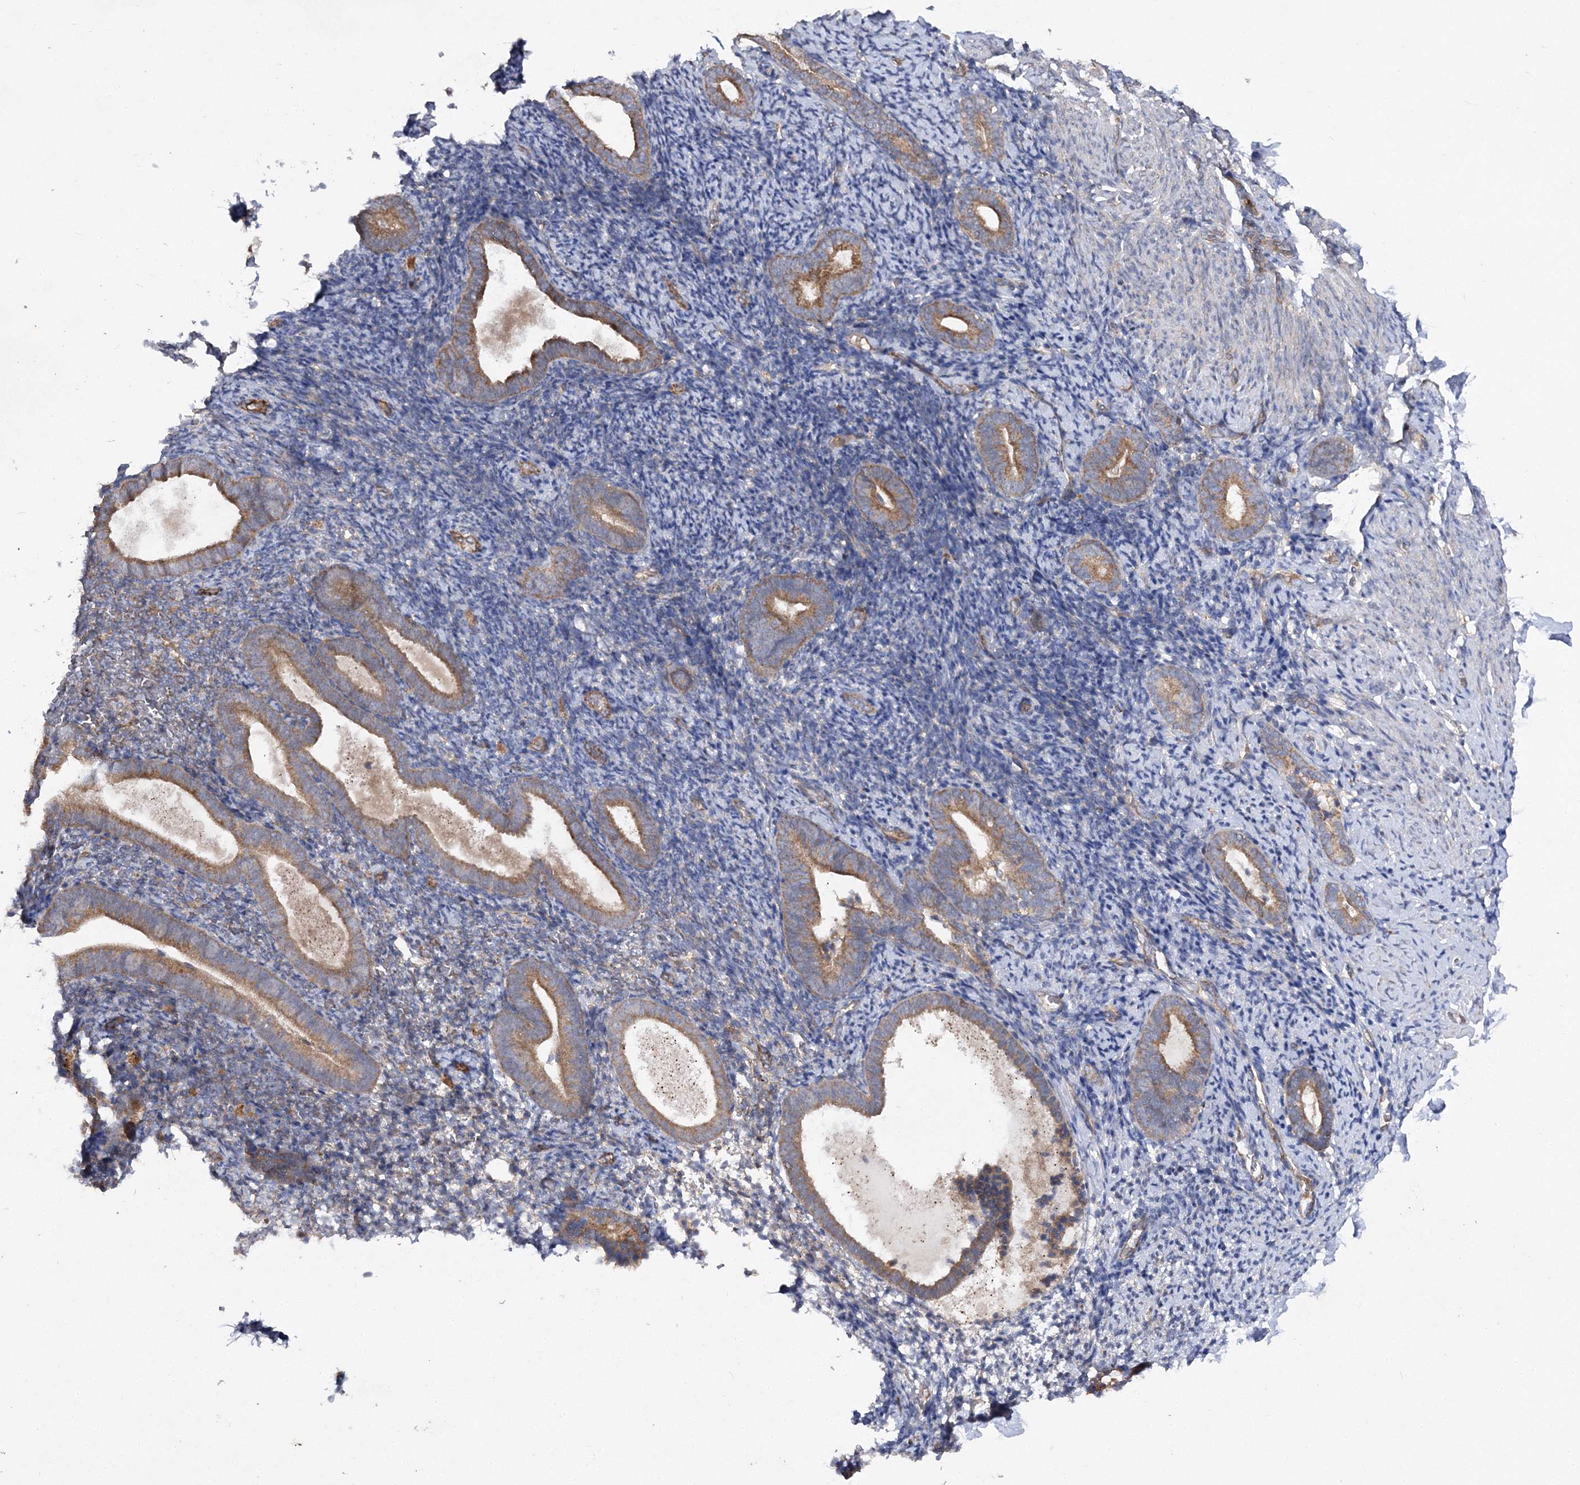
{"staining": {"intensity": "negative", "quantity": "none", "location": "none"}, "tissue": "endometrium", "cell_type": "Cells in endometrial stroma", "image_type": "normal", "snomed": [{"axis": "morphology", "description": "Normal tissue, NOS"}, {"axis": "topography", "description": "Endometrium"}], "caption": "High power microscopy micrograph of an immunohistochemistry (IHC) histopathology image of benign endometrium, revealing no significant expression in cells in endometrial stroma. (DAB (3,3'-diaminobenzidine) immunohistochemistry (IHC) visualized using brightfield microscopy, high magnification).", "gene": "DNAJC13", "patient": {"sex": "female", "age": 51}}